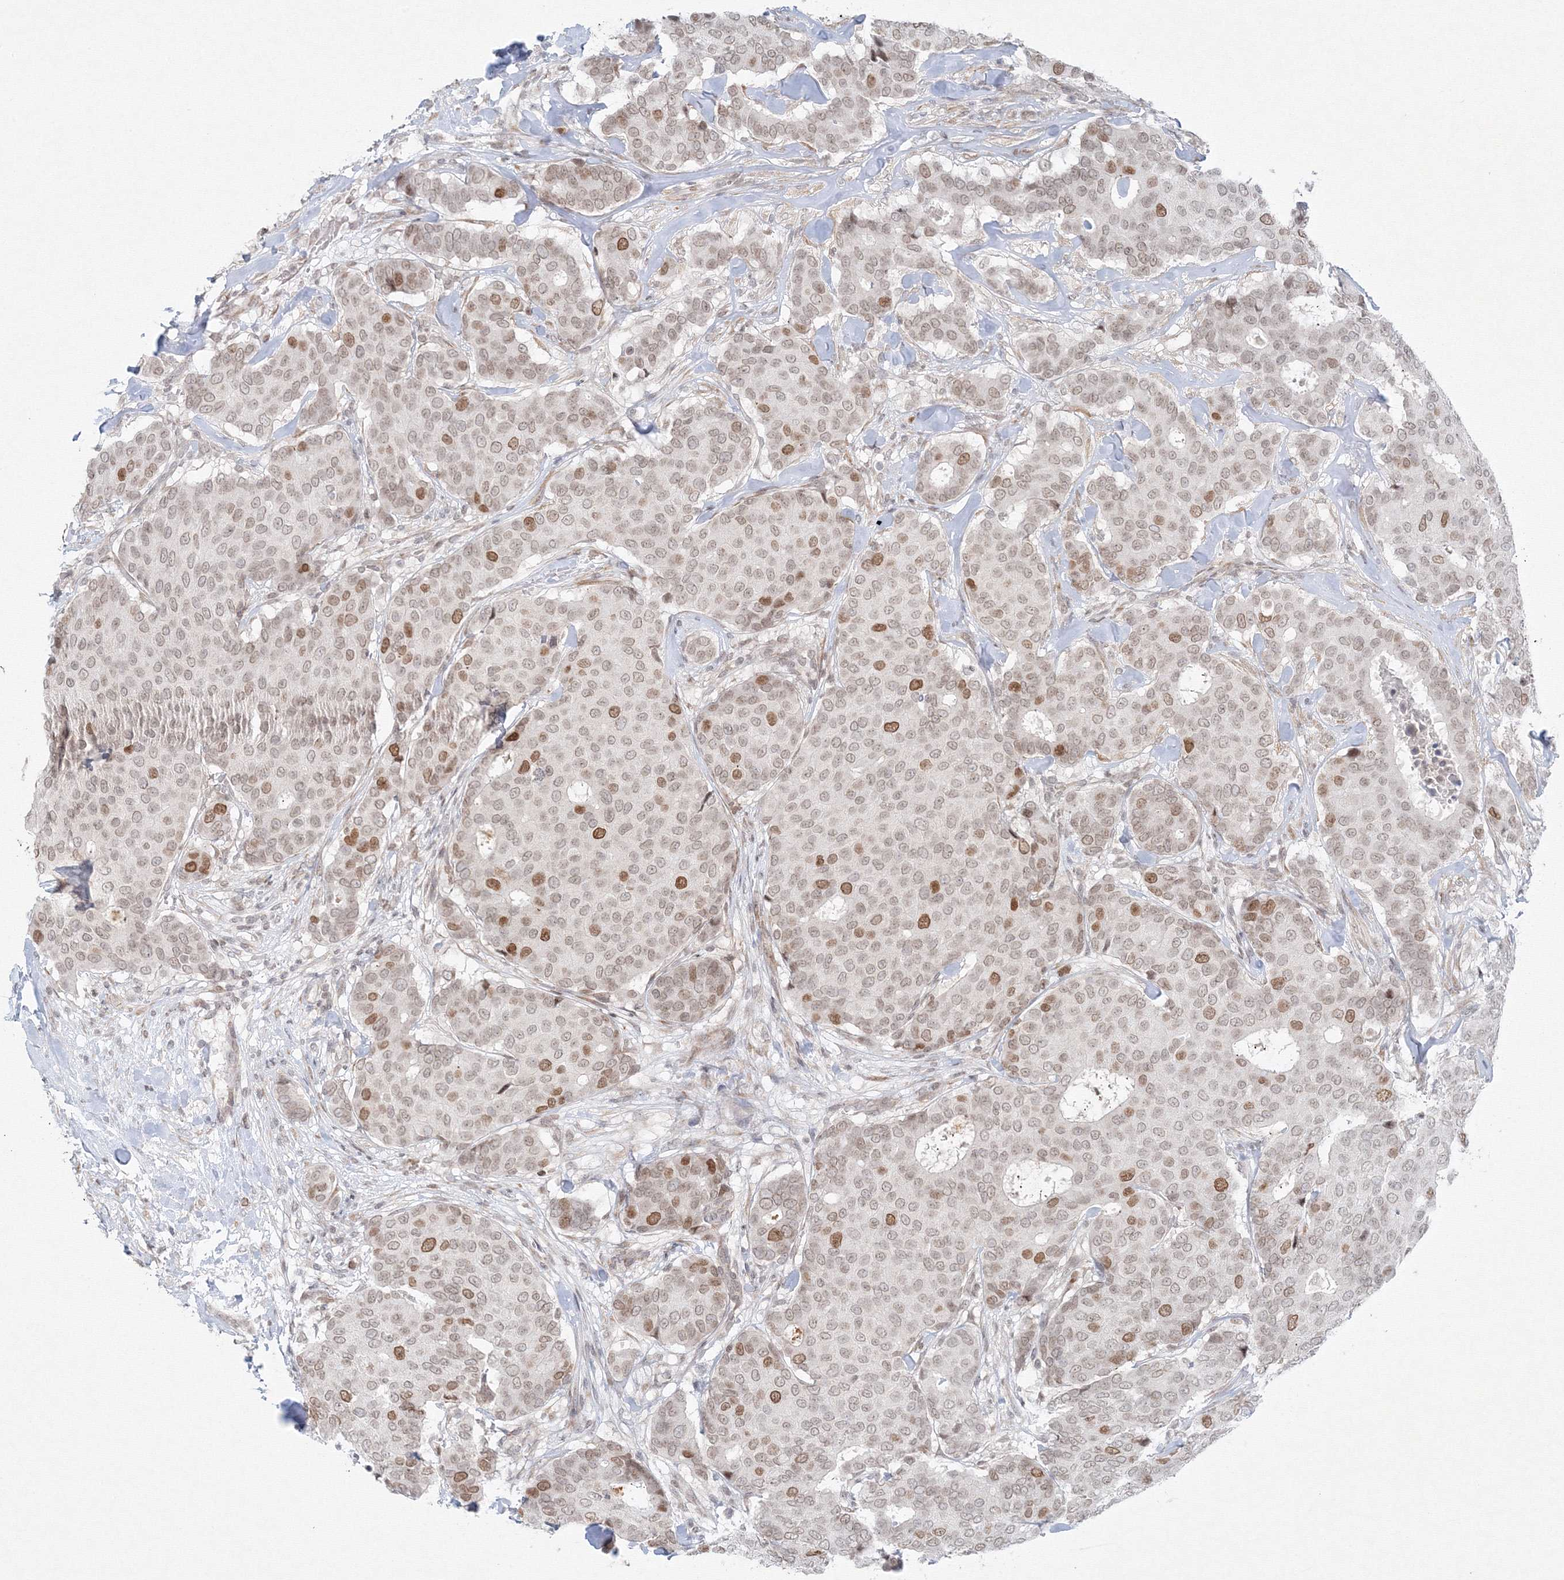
{"staining": {"intensity": "moderate", "quantity": "25%-75%", "location": "nuclear"}, "tissue": "breast cancer", "cell_type": "Tumor cells", "image_type": "cancer", "snomed": [{"axis": "morphology", "description": "Duct carcinoma"}, {"axis": "topography", "description": "Breast"}], "caption": "Protein expression analysis of intraductal carcinoma (breast) reveals moderate nuclear staining in approximately 25%-75% of tumor cells.", "gene": "KIF4A", "patient": {"sex": "female", "age": 75}}